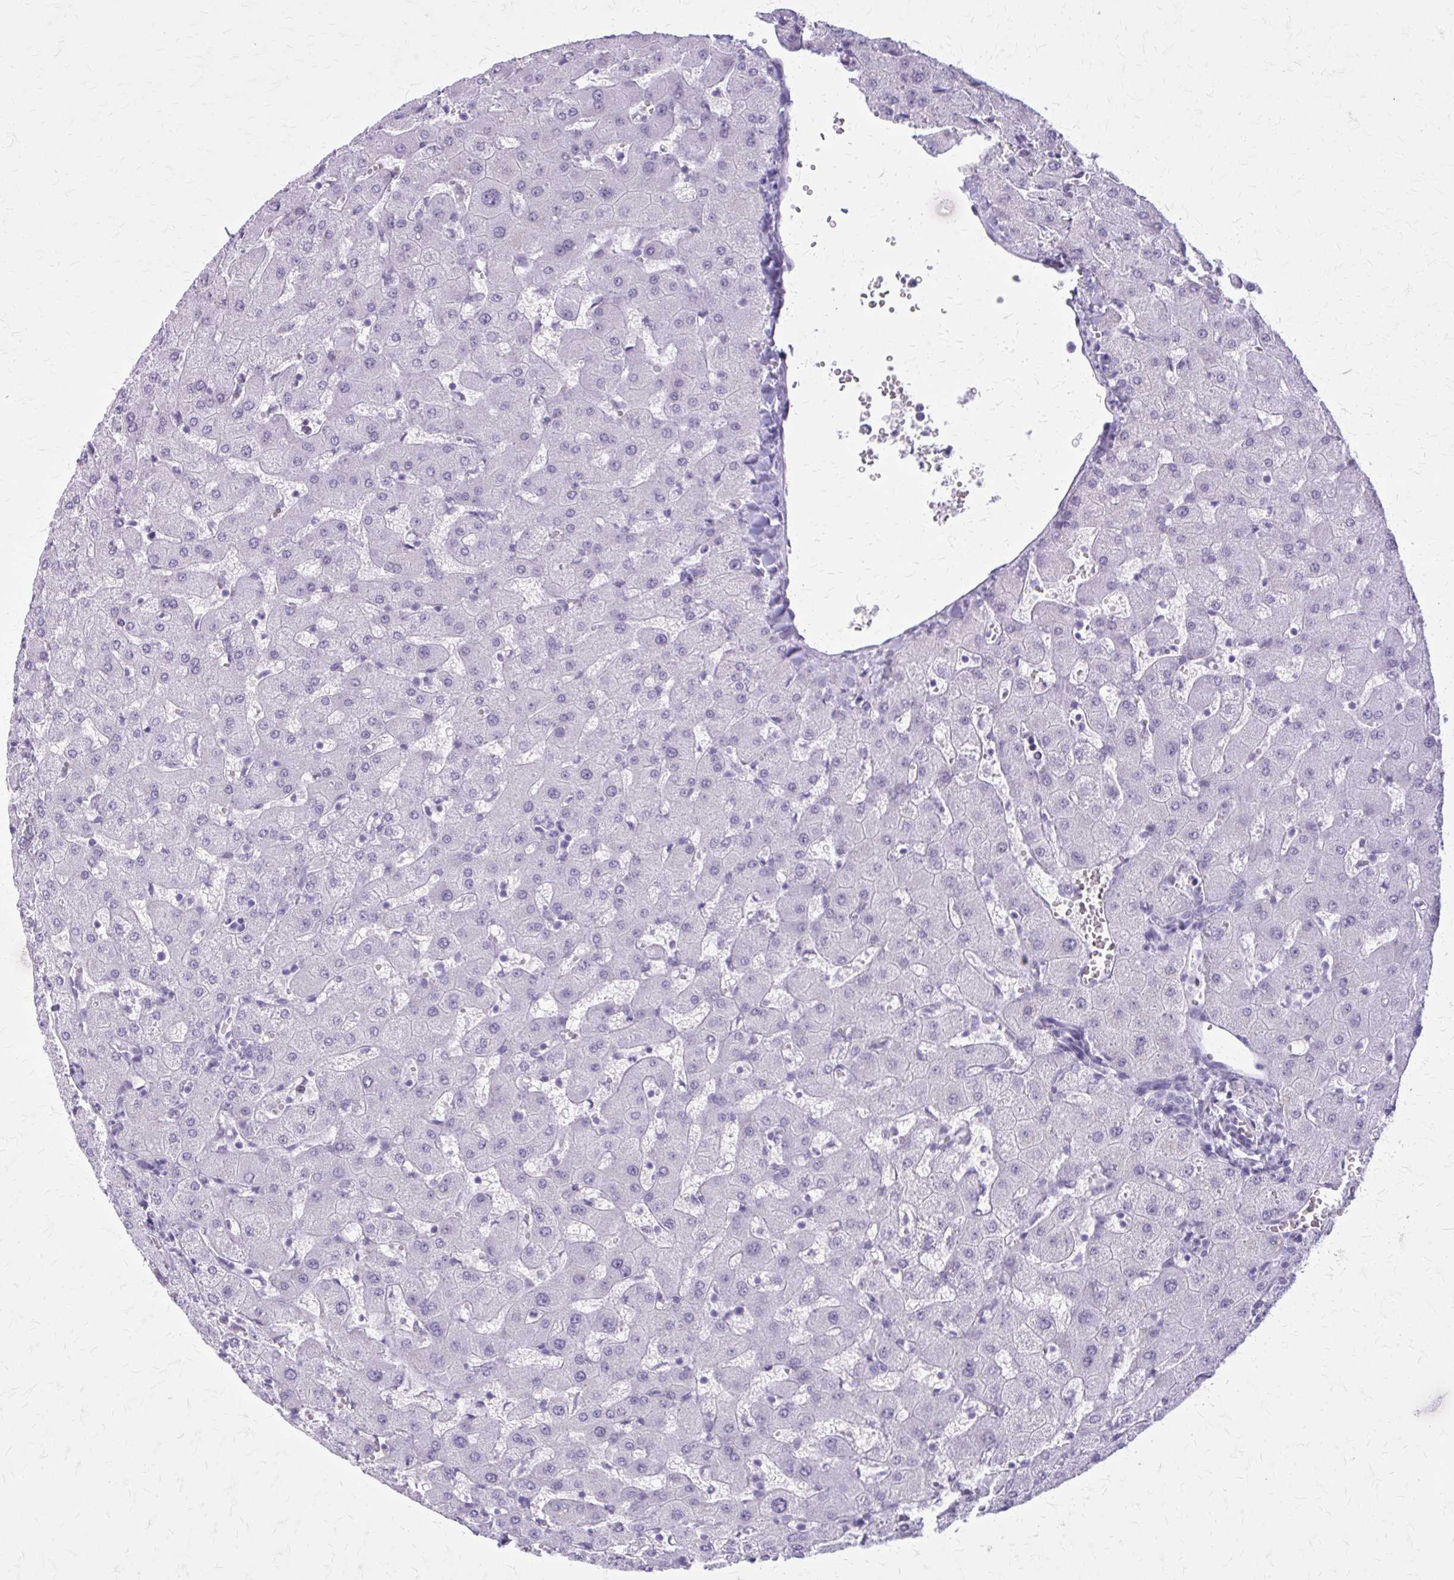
{"staining": {"intensity": "negative", "quantity": "none", "location": "none"}, "tissue": "liver", "cell_type": "Cholangiocytes", "image_type": "normal", "snomed": [{"axis": "morphology", "description": "Normal tissue, NOS"}, {"axis": "topography", "description": "Liver"}], "caption": "IHC of benign liver reveals no staining in cholangiocytes. Nuclei are stained in blue.", "gene": "GAD1", "patient": {"sex": "female", "age": 63}}